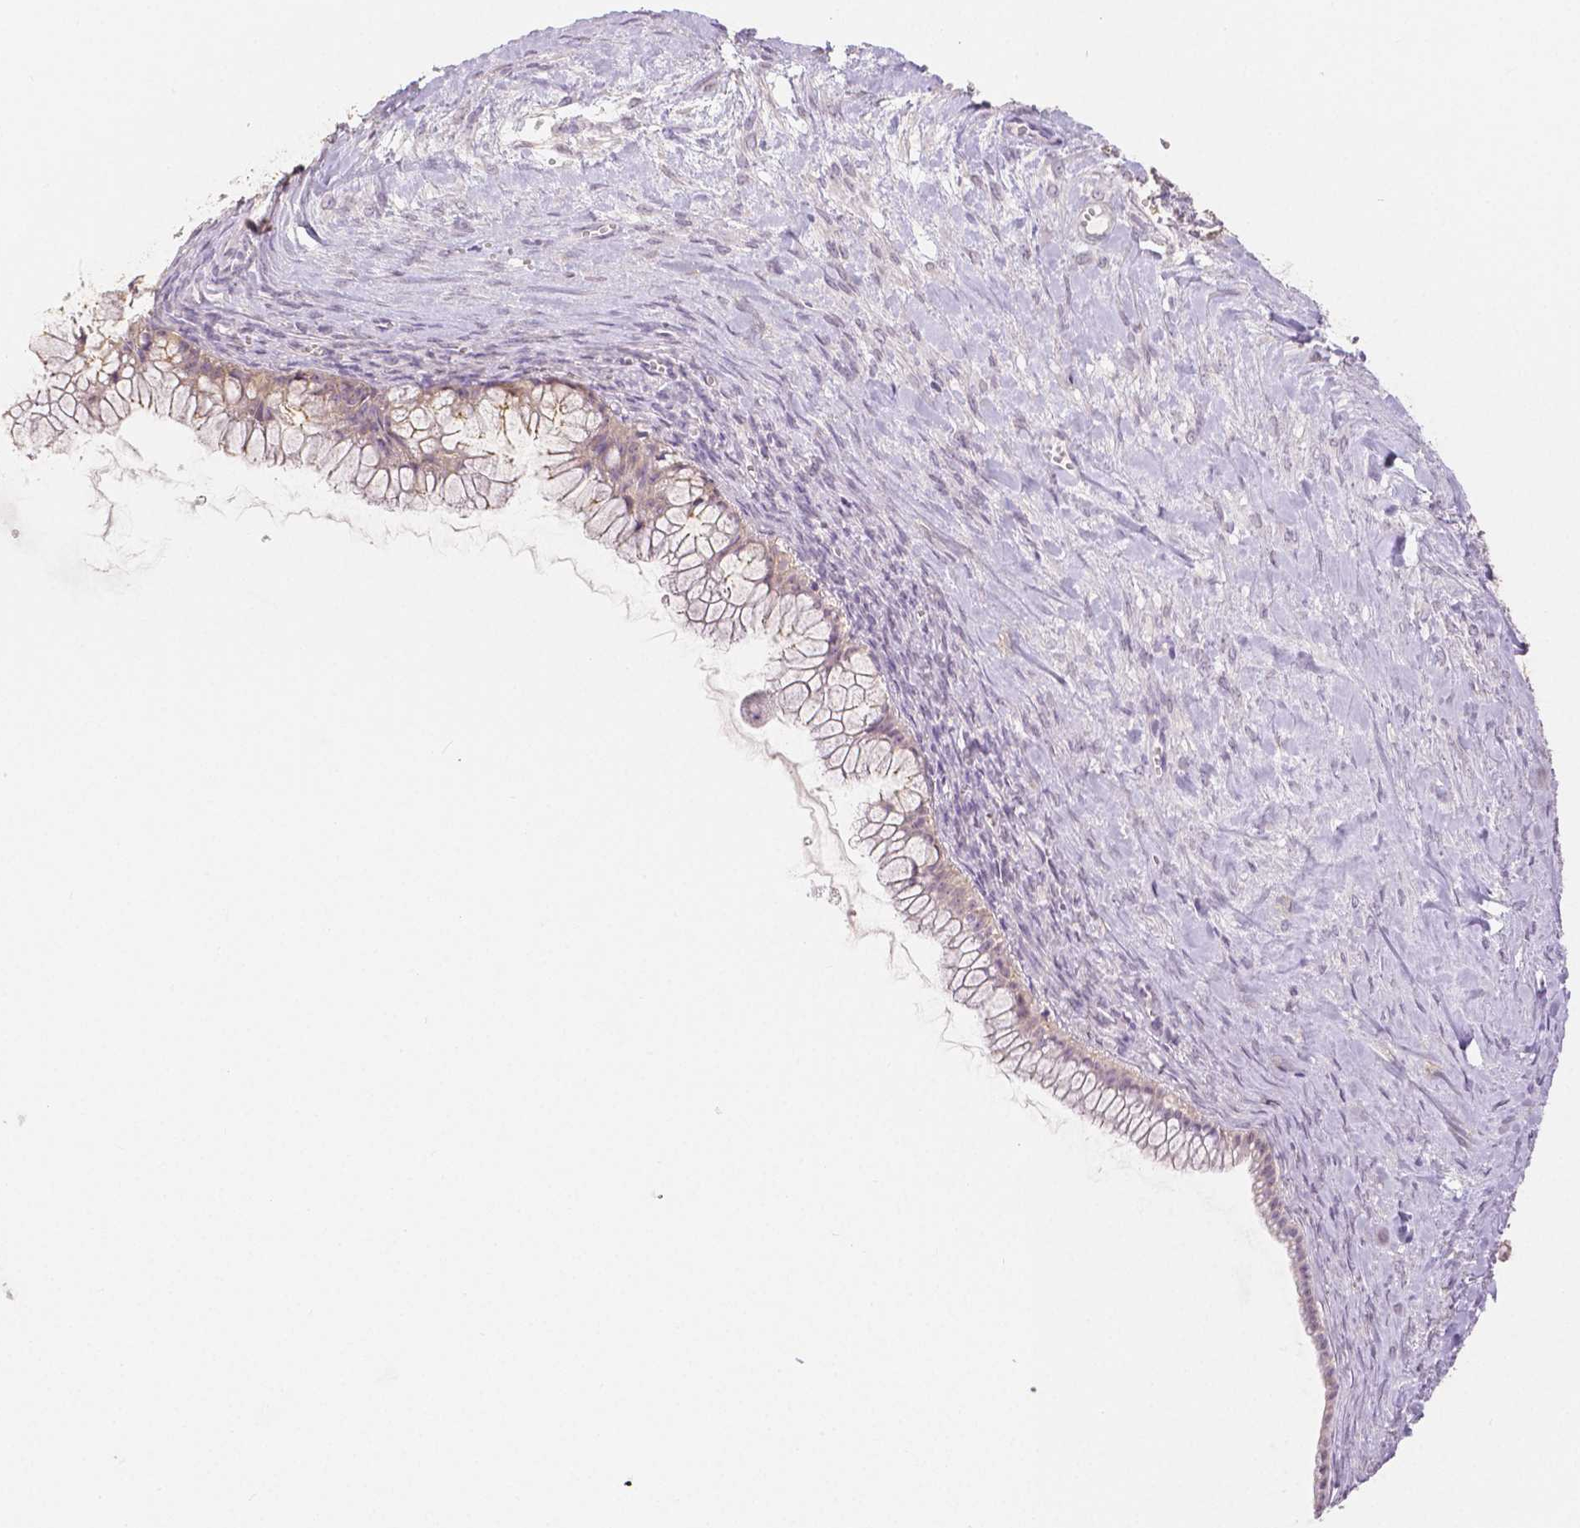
{"staining": {"intensity": "weak", "quantity": ">75%", "location": "cytoplasmic/membranous"}, "tissue": "ovarian cancer", "cell_type": "Tumor cells", "image_type": "cancer", "snomed": [{"axis": "morphology", "description": "Cystadenocarcinoma, mucinous, NOS"}, {"axis": "topography", "description": "Ovary"}], "caption": "Ovarian cancer (mucinous cystadenocarcinoma) tissue demonstrates weak cytoplasmic/membranous expression in approximately >75% of tumor cells, visualized by immunohistochemistry. (brown staining indicates protein expression, while blue staining denotes nuclei).", "gene": "OCLN", "patient": {"sex": "female", "age": 41}}